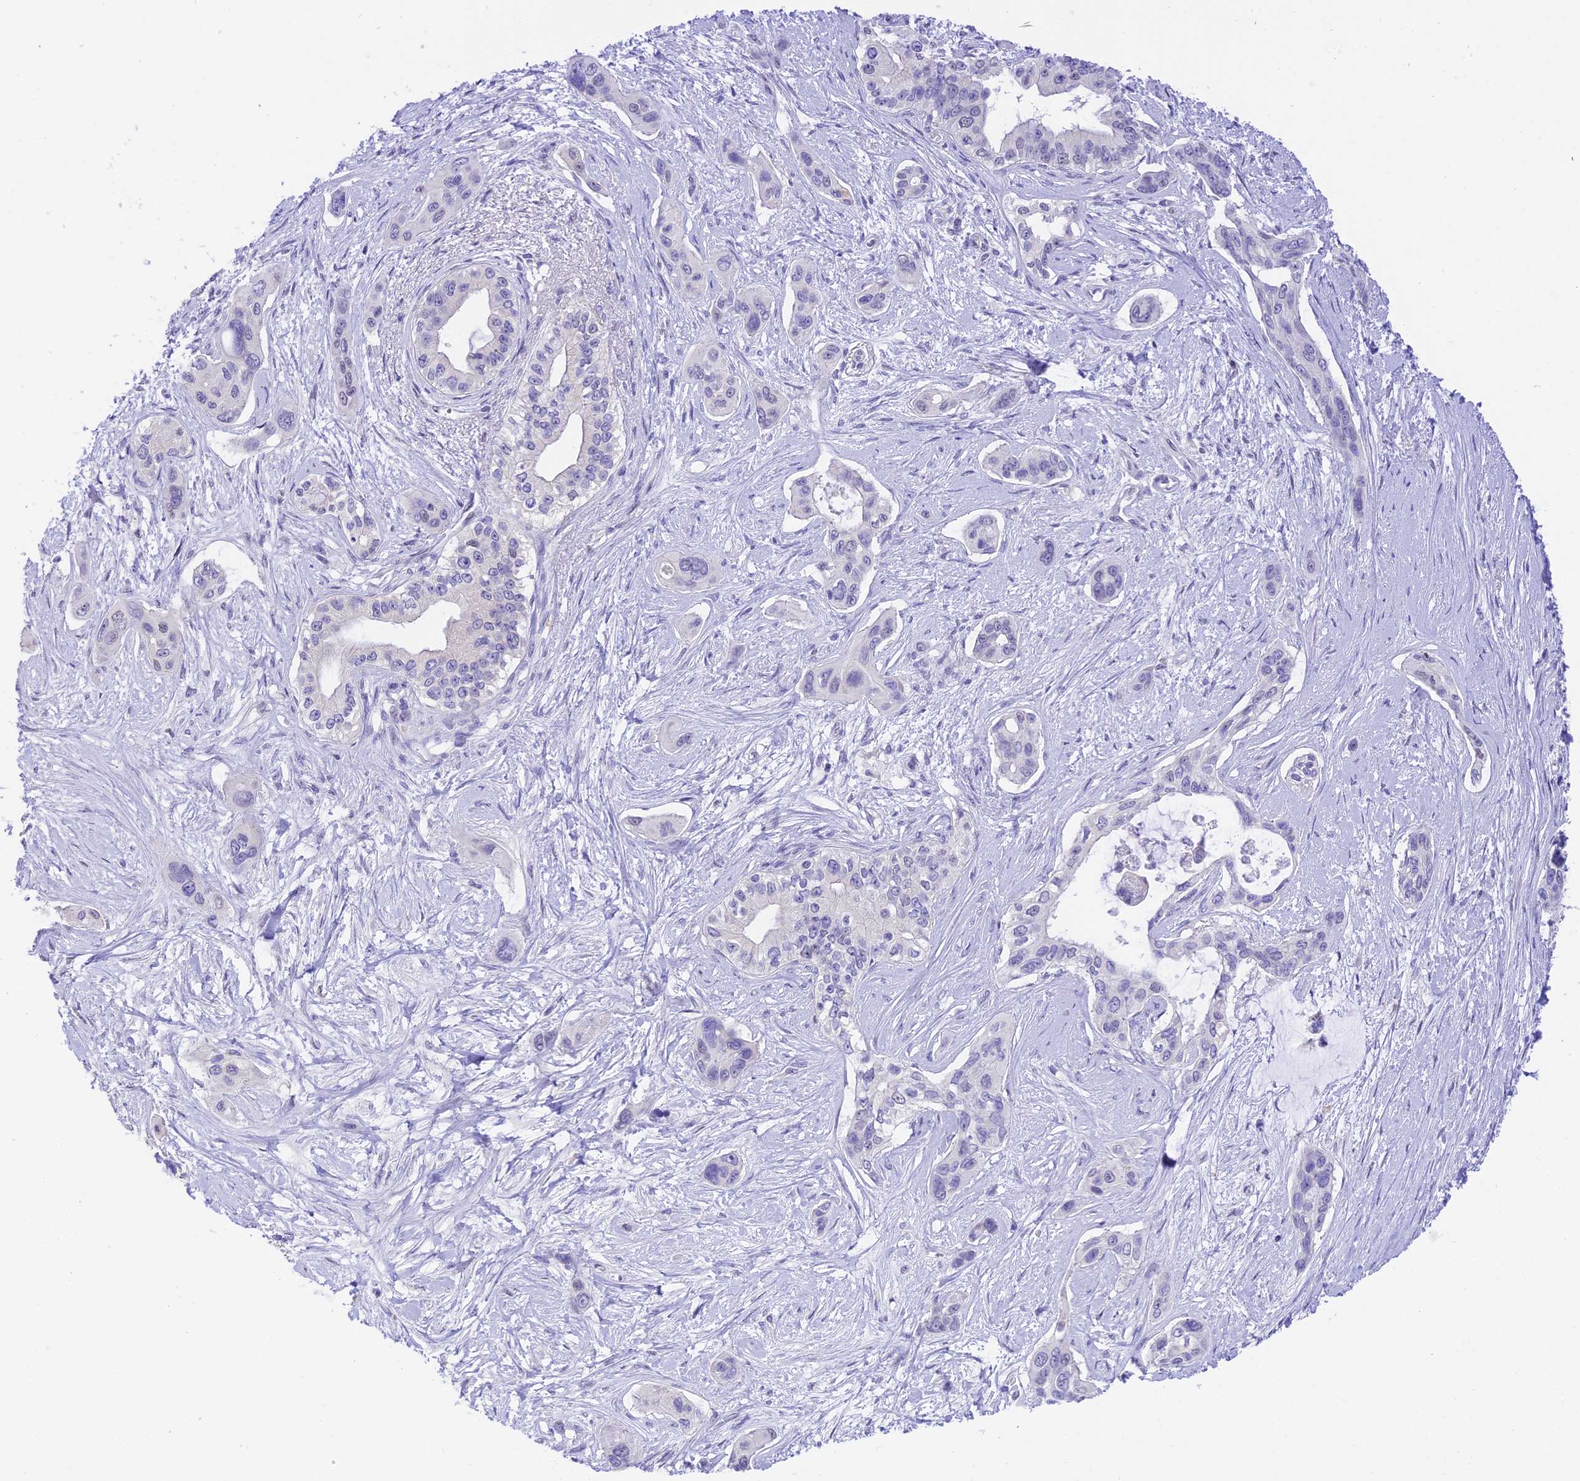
{"staining": {"intensity": "negative", "quantity": "none", "location": "none"}, "tissue": "pancreatic cancer", "cell_type": "Tumor cells", "image_type": "cancer", "snomed": [{"axis": "morphology", "description": "Adenocarcinoma, NOS"}, {"axis": "topography", "description": "Pancreas"}], "caption": "A high-resolution histopathology image shows IHC staining of pancreatic cancer, which shows no significant expression in tumor cells. (Immunohistochemistry (ihc), brightfield microscopy, high magnification).", "gene": "AHSP", "patient": {"sex": "male", "age": 72}}